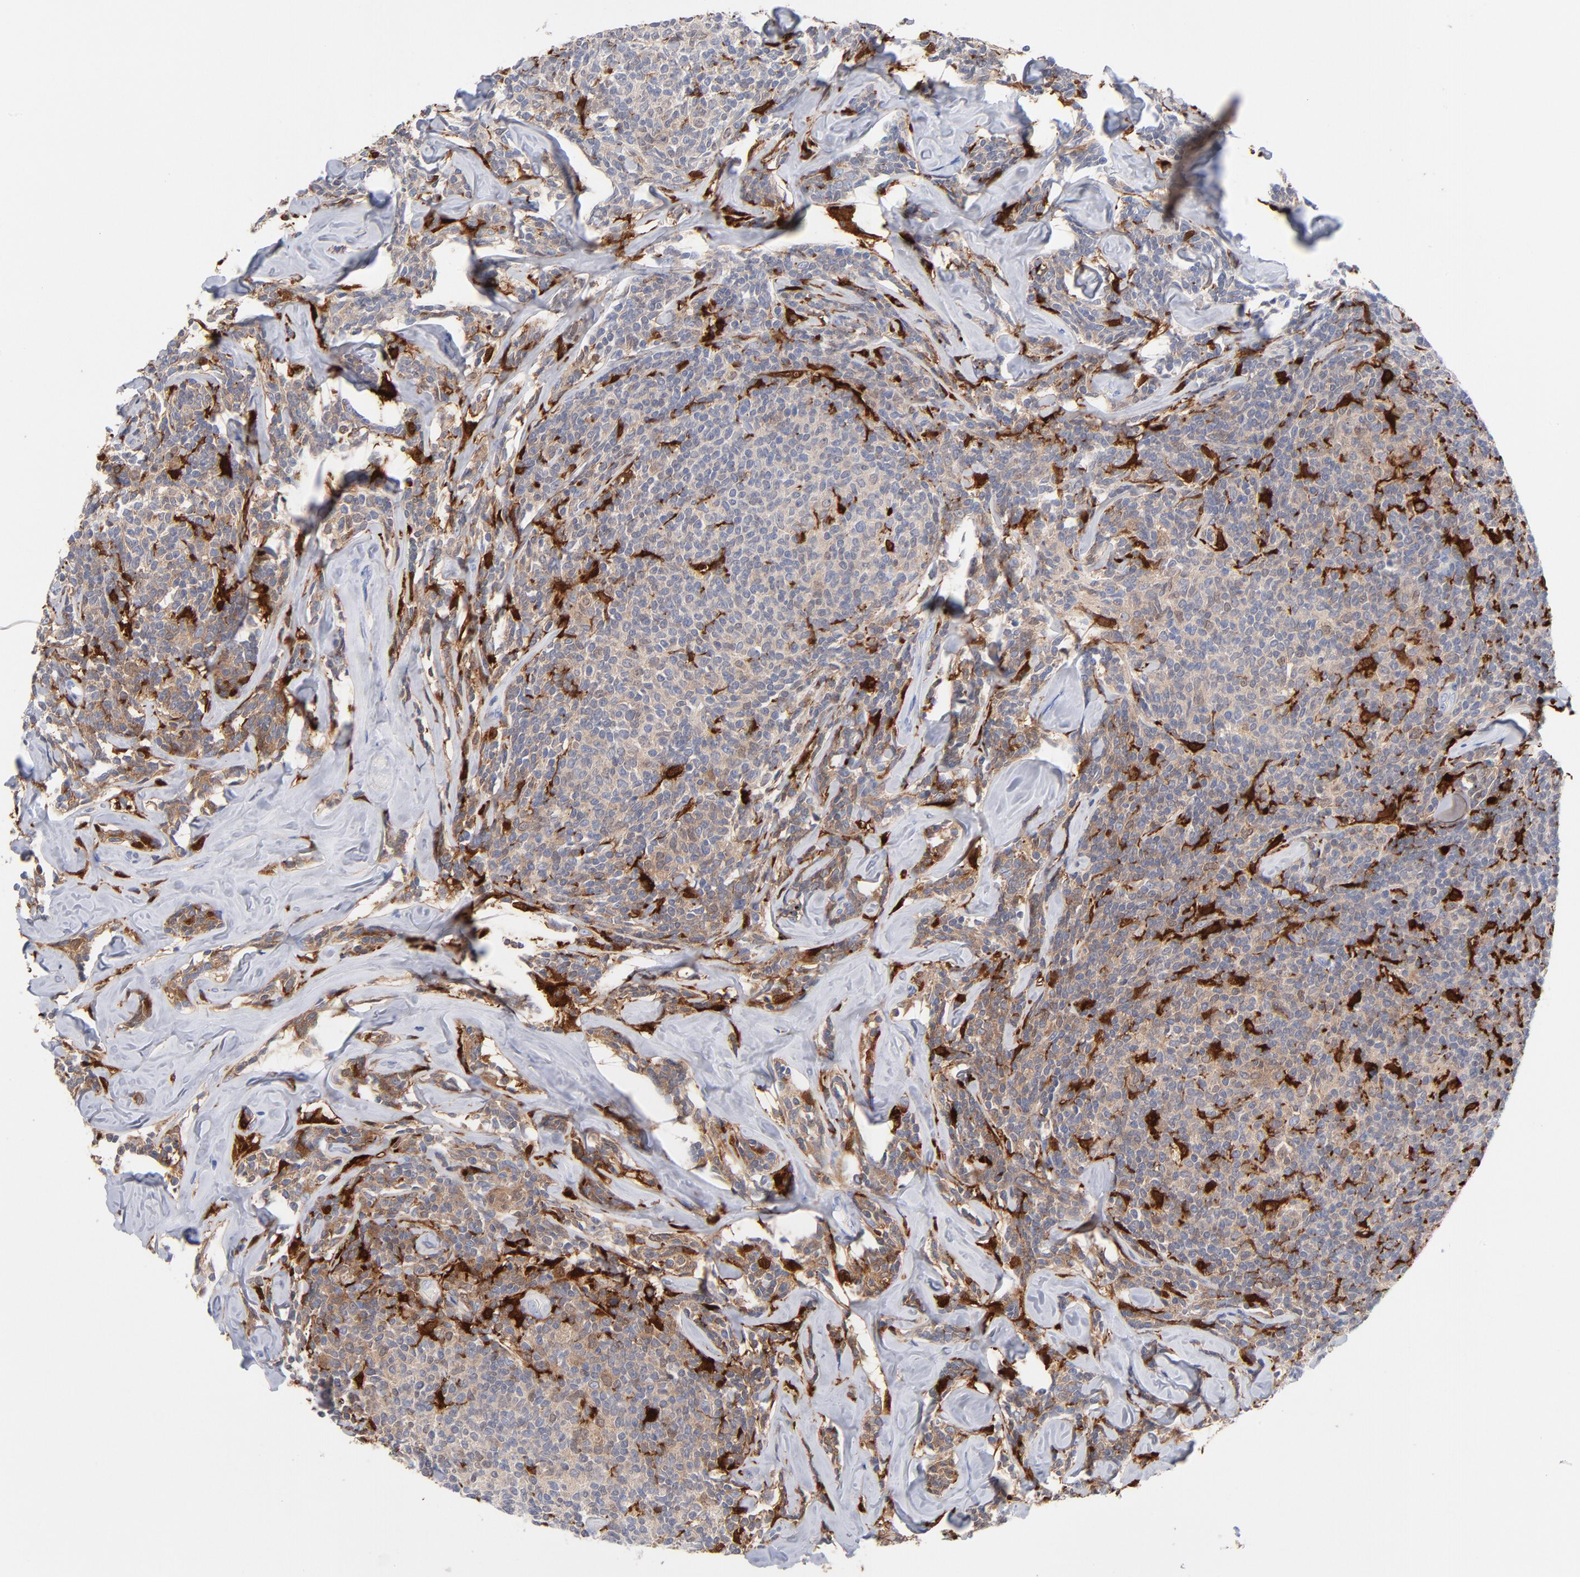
{"staining": {"intensity": "negative", "quantity": "none", "location": "none"}, "tissue": "lymphoma", "cell_type": "Tumor cells", "image_type": "cancer", "snomed": [{"axis": "morphology", "description": "Malignant lymphoma, non-Hodgkin's type, Low grade"}, {"axis": "topography", "description": "Lymph node"}], "caption": "A histopathology image of human lymphoma is negative for staining in tumor cells.", "gene": "IFIT2", "patient": {"sex": "female", "age": 56}}